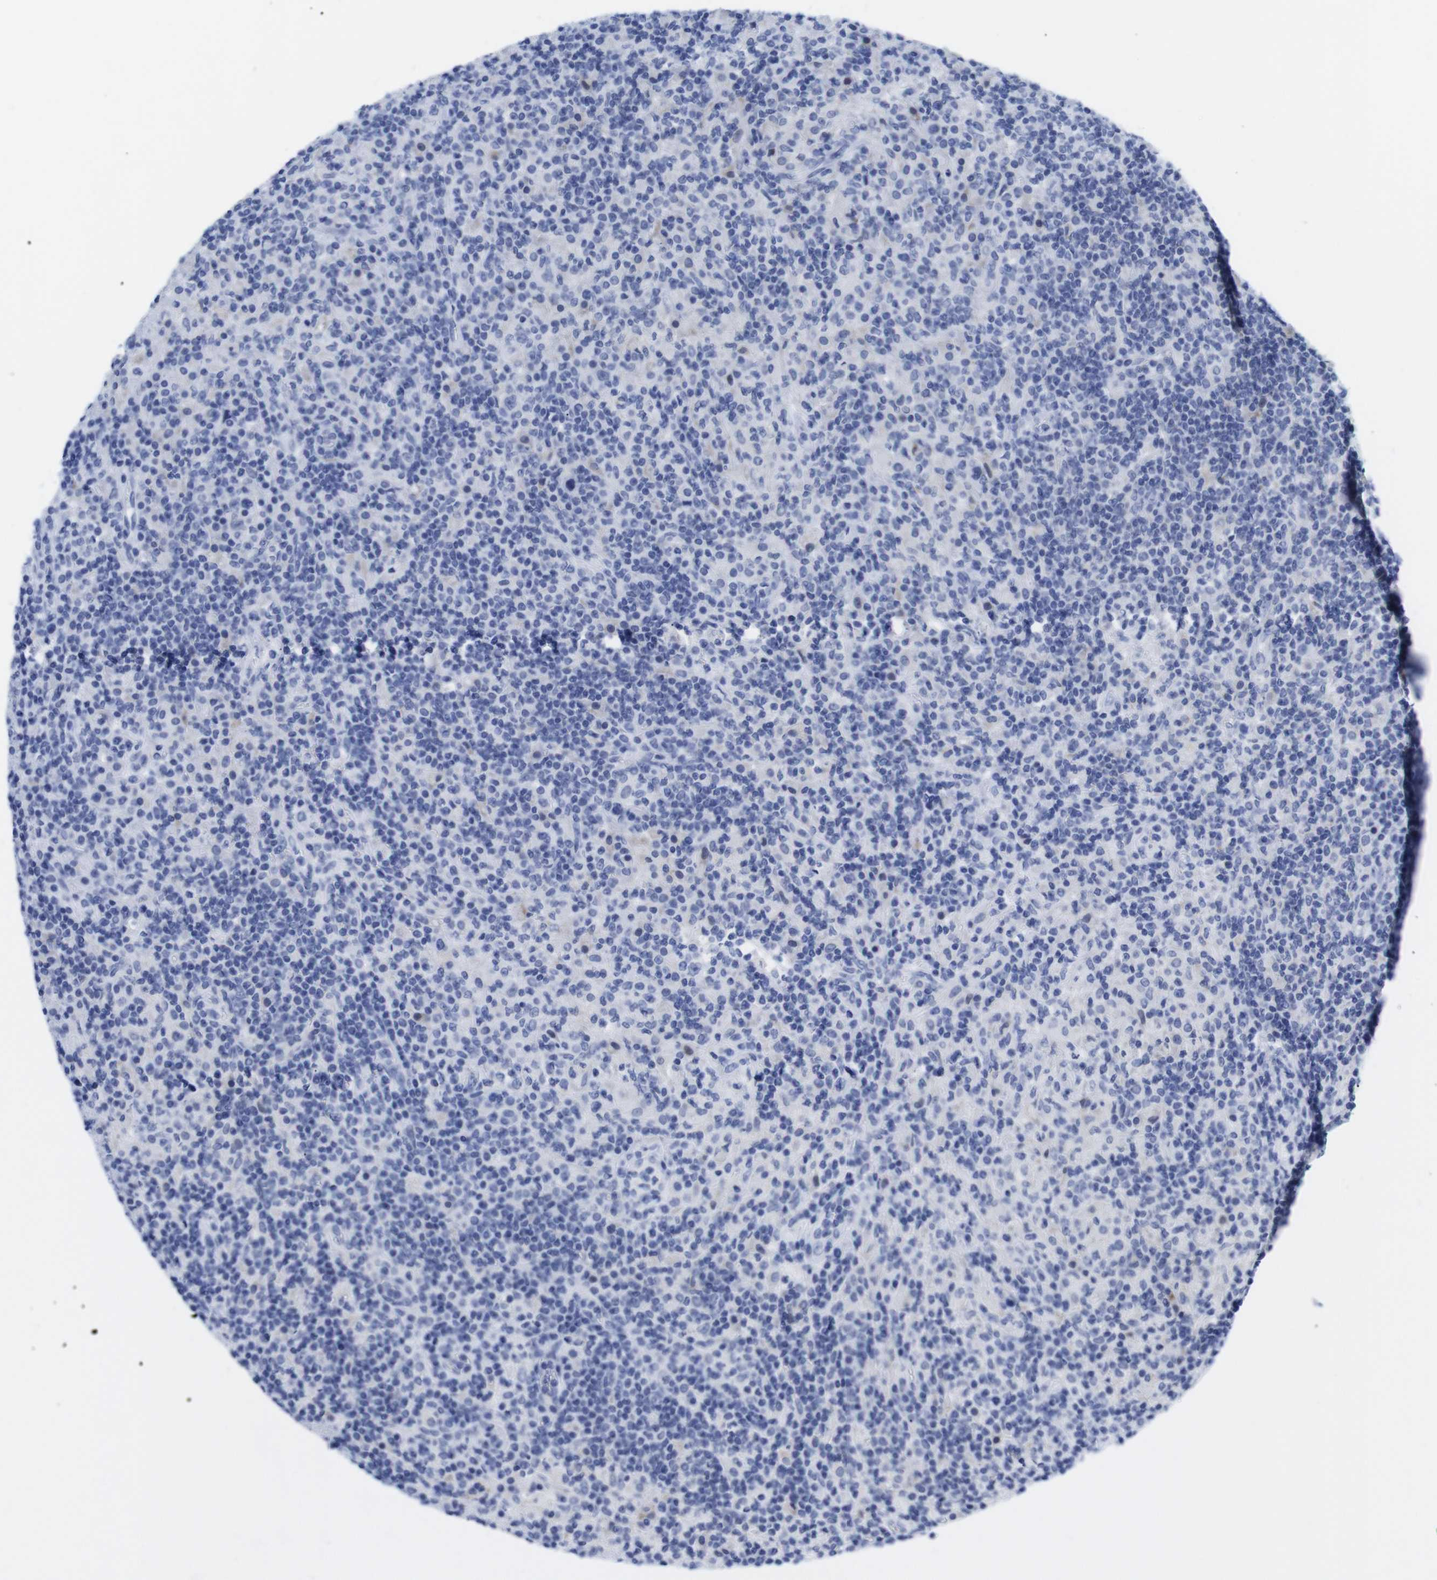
{"staining": {"intensity": "negative", "quantity": "none", "location": "none"}, "tissue": "lymphoma", "cell_type": "Tumor cells", "image_type": "cancer", "snomed": [{"axis": "morphology", "description": "Hodgkin's disease, NOS"}, {"axis": "topography", "description": "Lymph node"}], "caption": "Immunohistochemistry of human Hodgkin's disease reveals no expression in tumor cells.", "gene": "LRRC55", "patient": {"sex": "male", "age": 70}}